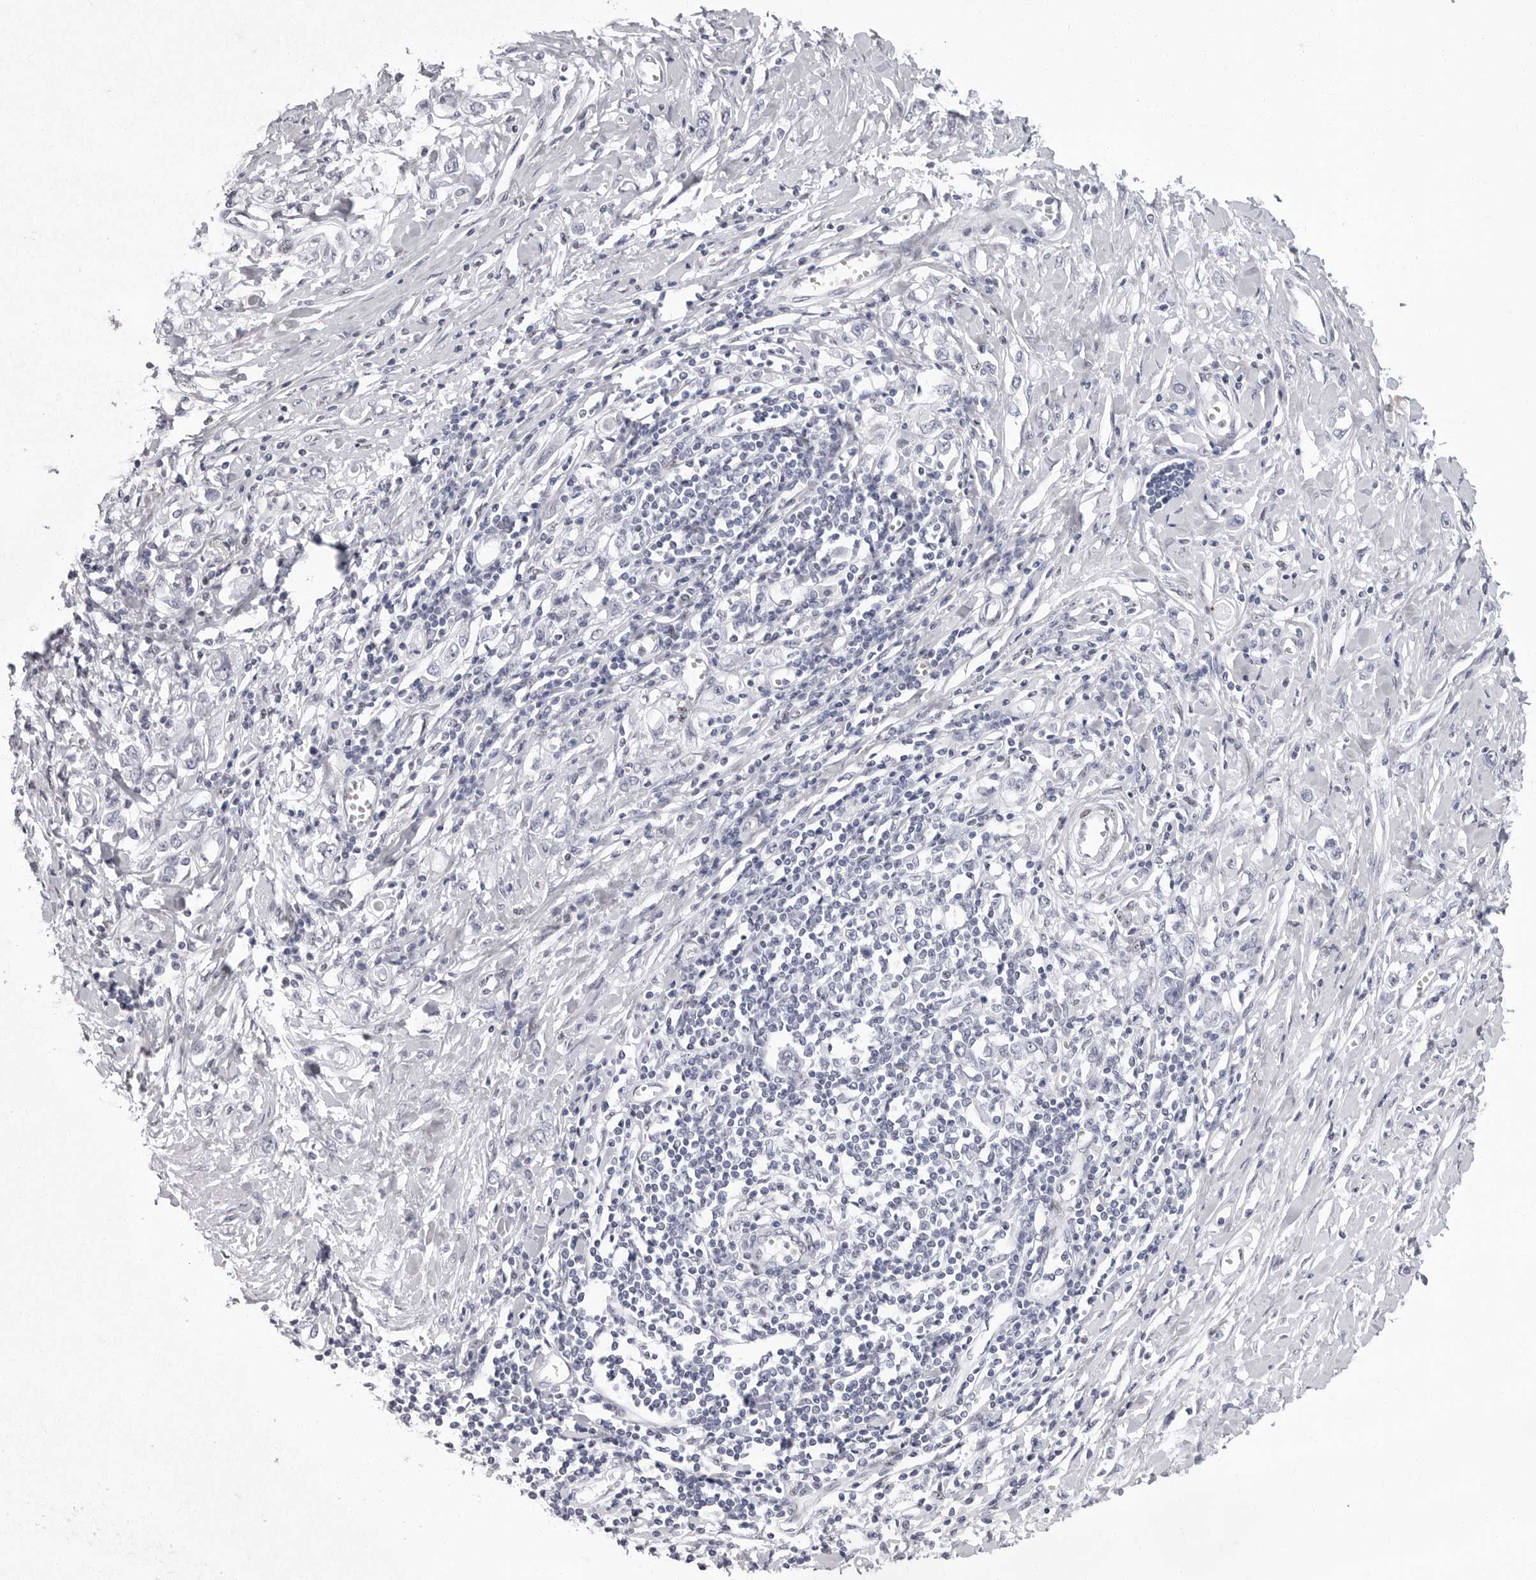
{"staining": {"intensity": "negative", "quantity": "none", "location": "none"}, "tissue": "stomach cancer", "cell_type": "Tumor cells", "image_type": "cancer", "snomed": [{"axis": "morphology", "description": "Adenocarcinoma, NOS"}, {"axis": "topography", "description": "Stomach"}], "caption": "Immunohistochemical staining of stomach cancer shows no significant positivity in tumor cells.", "gene": "VEZF1", "patient": {"sex": "female", "age": 76}}